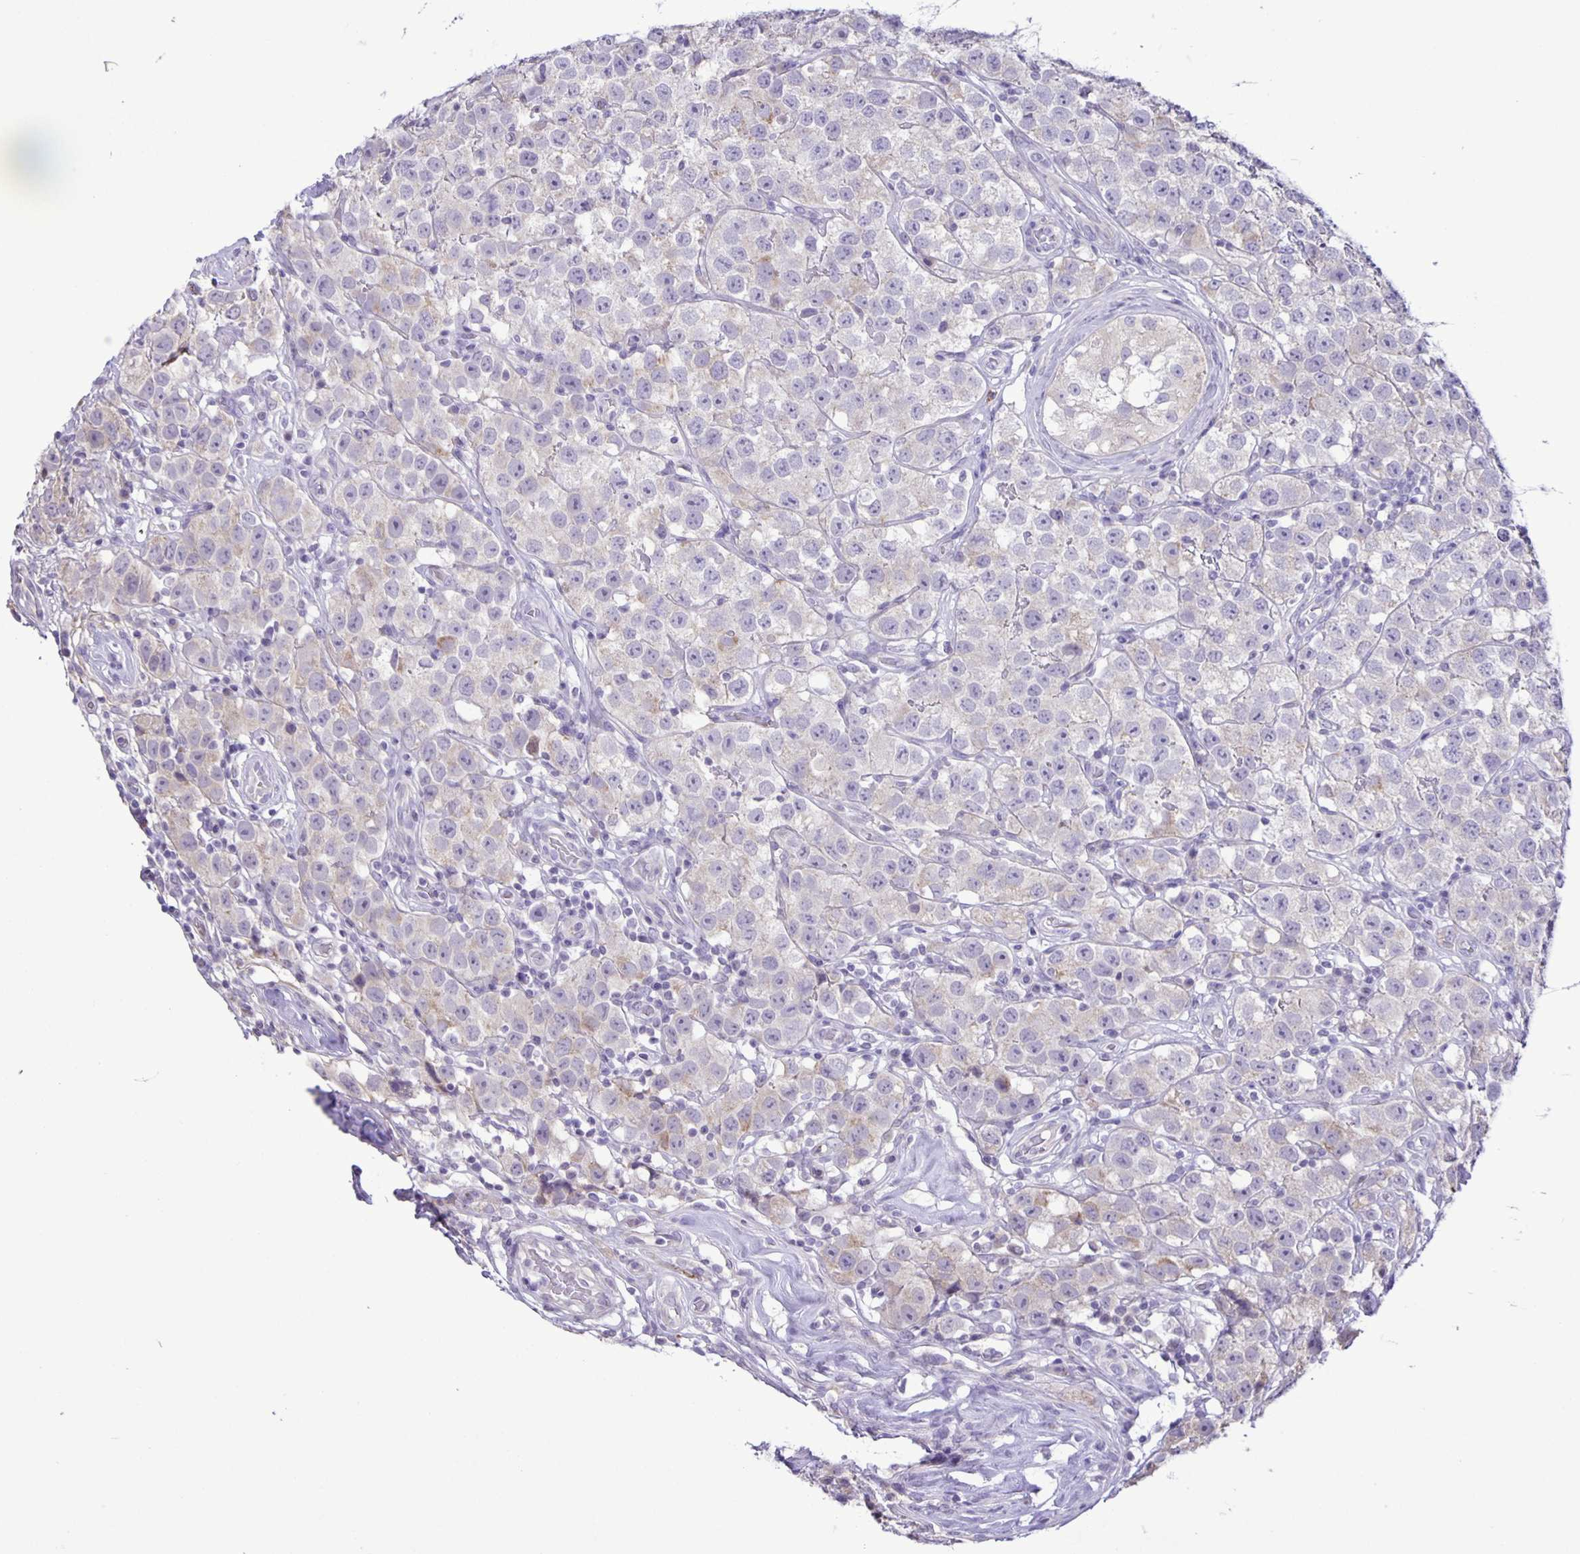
{"staining": {"intensity": "negative", "quantity": "none", "location": "none"}, "tissue": "testis cancer", "cell_type": "Tumor cells", "image_type": "cancer", "snomed": [{"axis": "morphology", "description": "Seminoma, NOS"}, {"axis": "topography", "description": "Testis"}], "caption": "Immunohistochemical staining of human testis cancer (seminoma) exhibits no significant positivity in tumor cells. (DAB (3,3'-diaminobenzidine) immunohistochemistry (IHC), high magnification).", "gene": "ADCK1", "patient": {"sex": "male", "age": 34}}